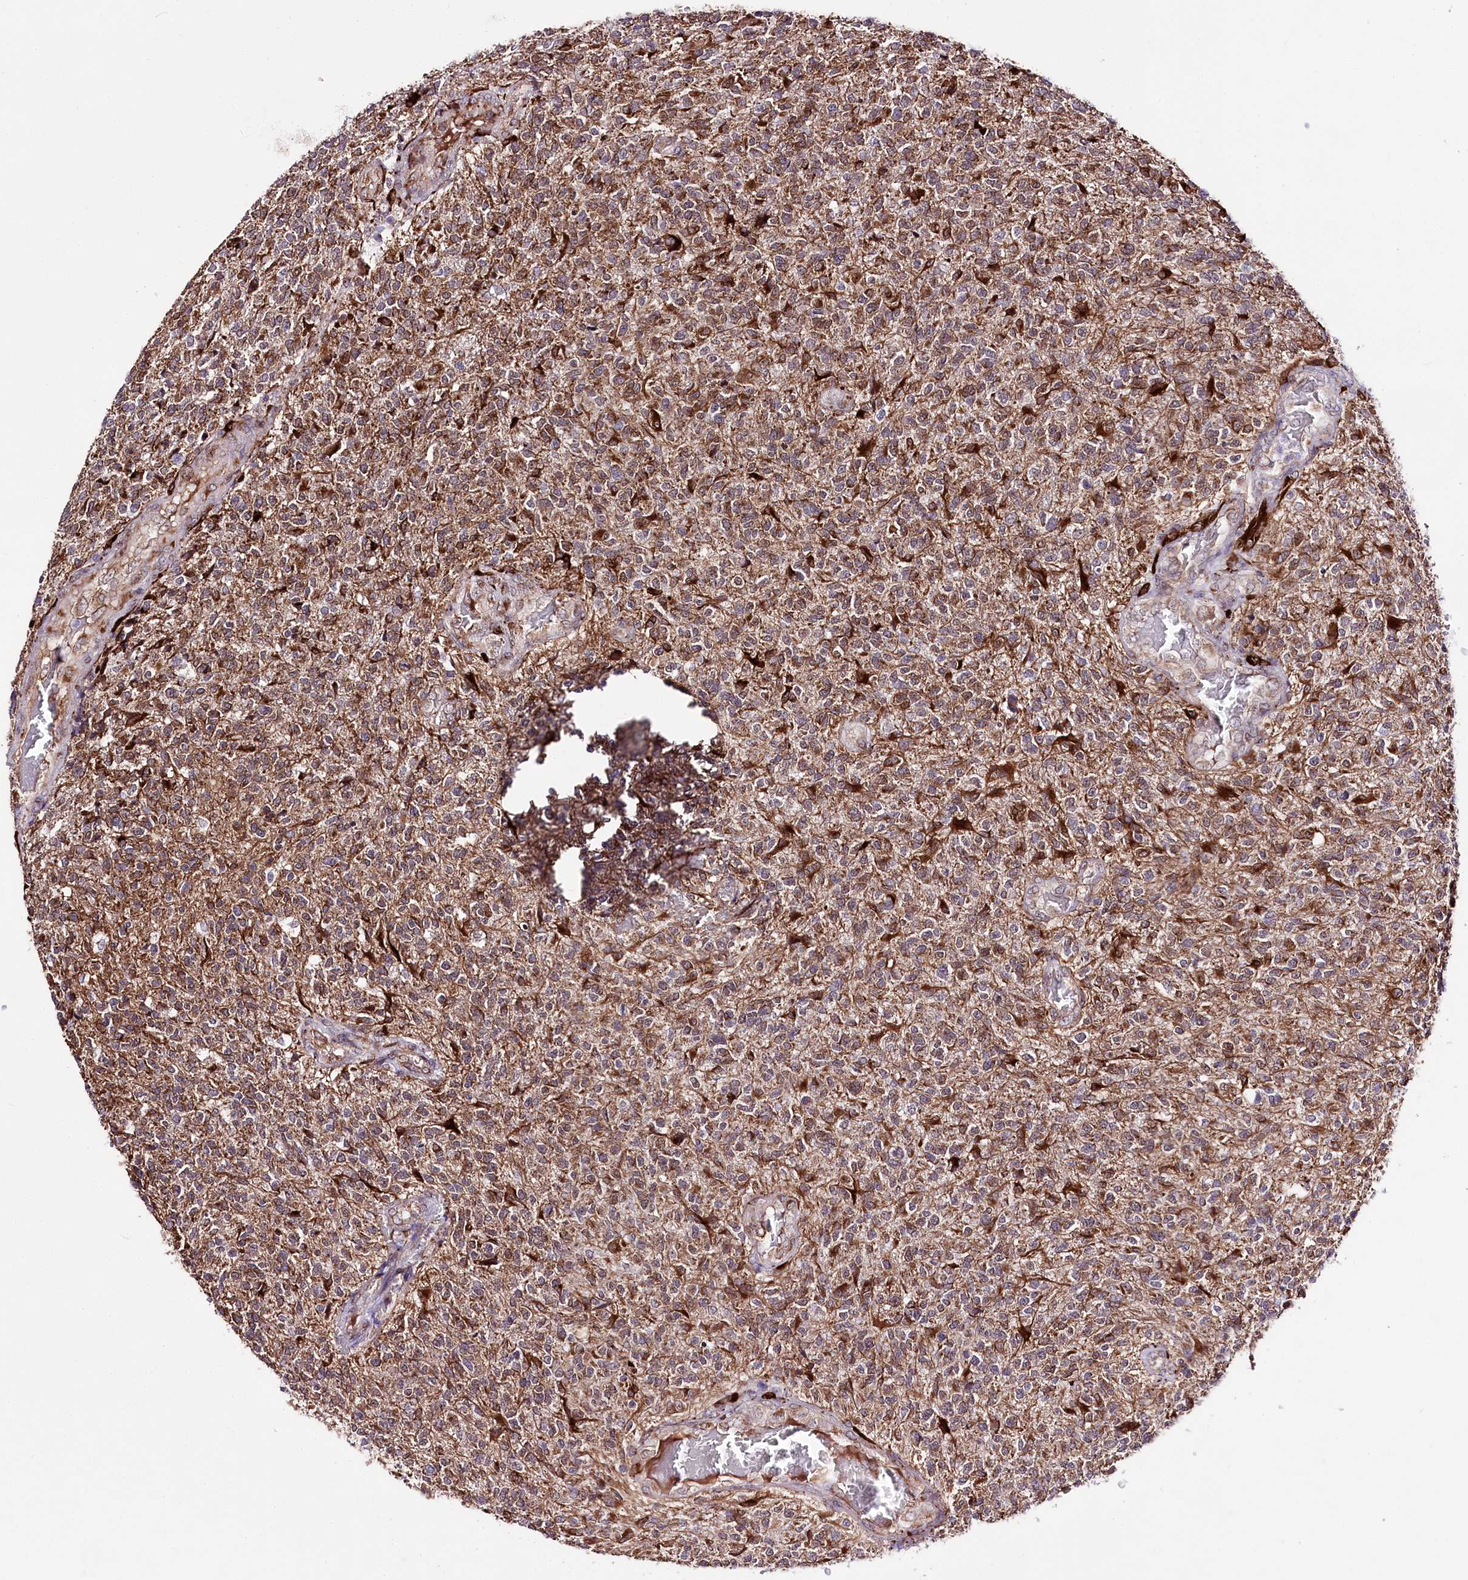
{"staining": {"intensity": "weak", "quantity": ">75%", "location": "cytoplasmic/membranous"}, "tissue": "glioma", "cell_type": "Tumor cells", "image_type": "cancer", "snomed": [{"axis": "morphology", "description": "Glioma, malignant, High grade"}, {"axis": "topography", "description": "Brain"}], "caption": "Weak cytoplasmic/membranous protein staining is seen in approximately >75% of tumor cells in malignant high-grade glioma. The protein of interest is shown in brown color, while the nuclei are stained blue.", "gene": "WWC1", "patient": {"sex": "male", "age": 56}}